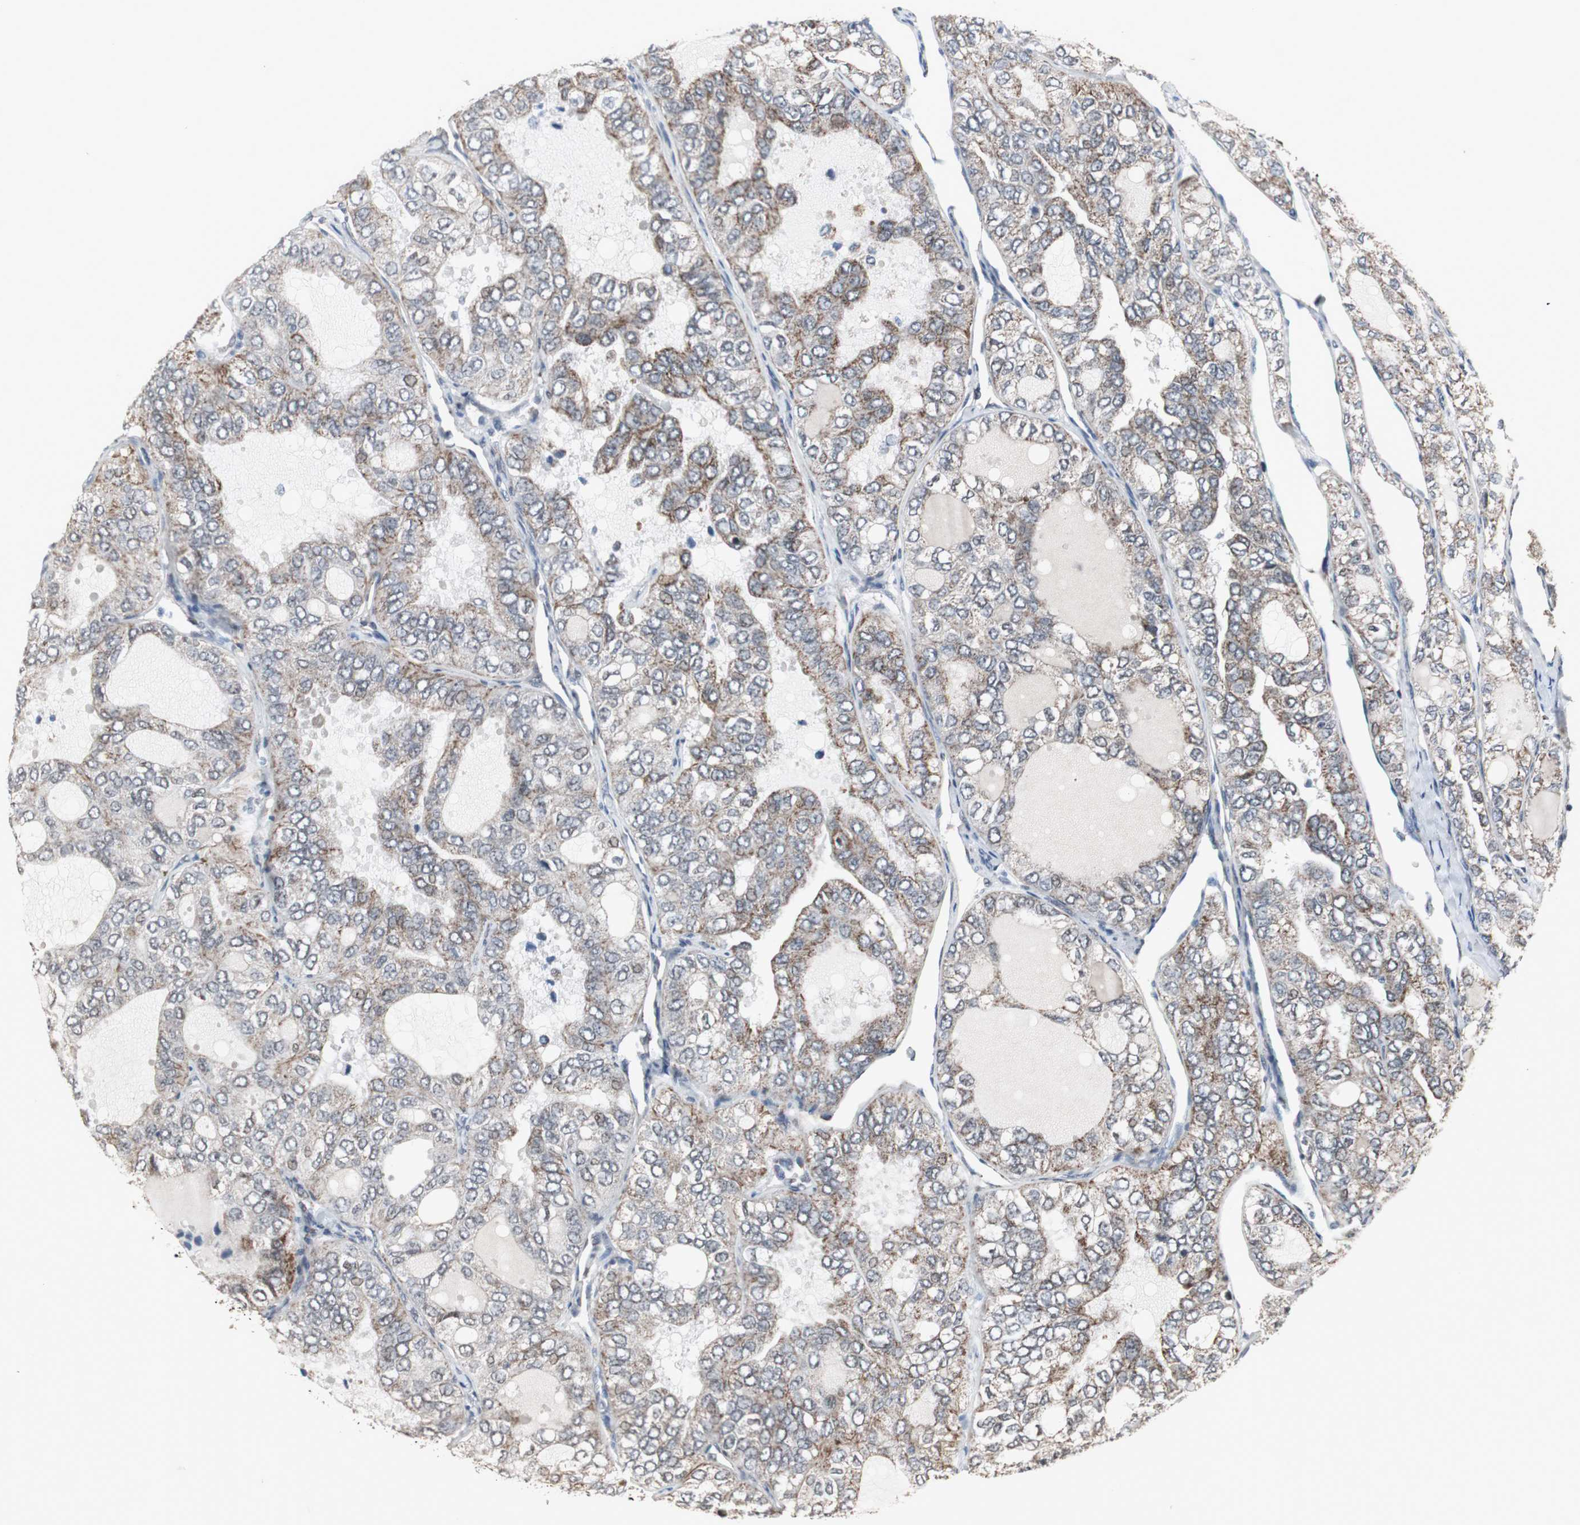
{"staining": {"intensity": "moderate", "quantity": "25%-75%", "location": "cytoplasmic/membranous"}, "tissue": "thyroid cancer", "cell_type": "Tumor cells", "image_type": "cancer", "snomed": [{"axis": "morphology", "description": "Follicular adenoma carcinoma, NOS"}, {"axis": "topography", "description": "Thyroid gland"}], "caption": "Protein staining reveals moderate cytoplasmic/membranous expression in about 25%-75% of tumor cells in thyroid follicular adenoma carcinoma.", "gene": "MRPL40", "patient": {"sex": "male", "age": 75}}